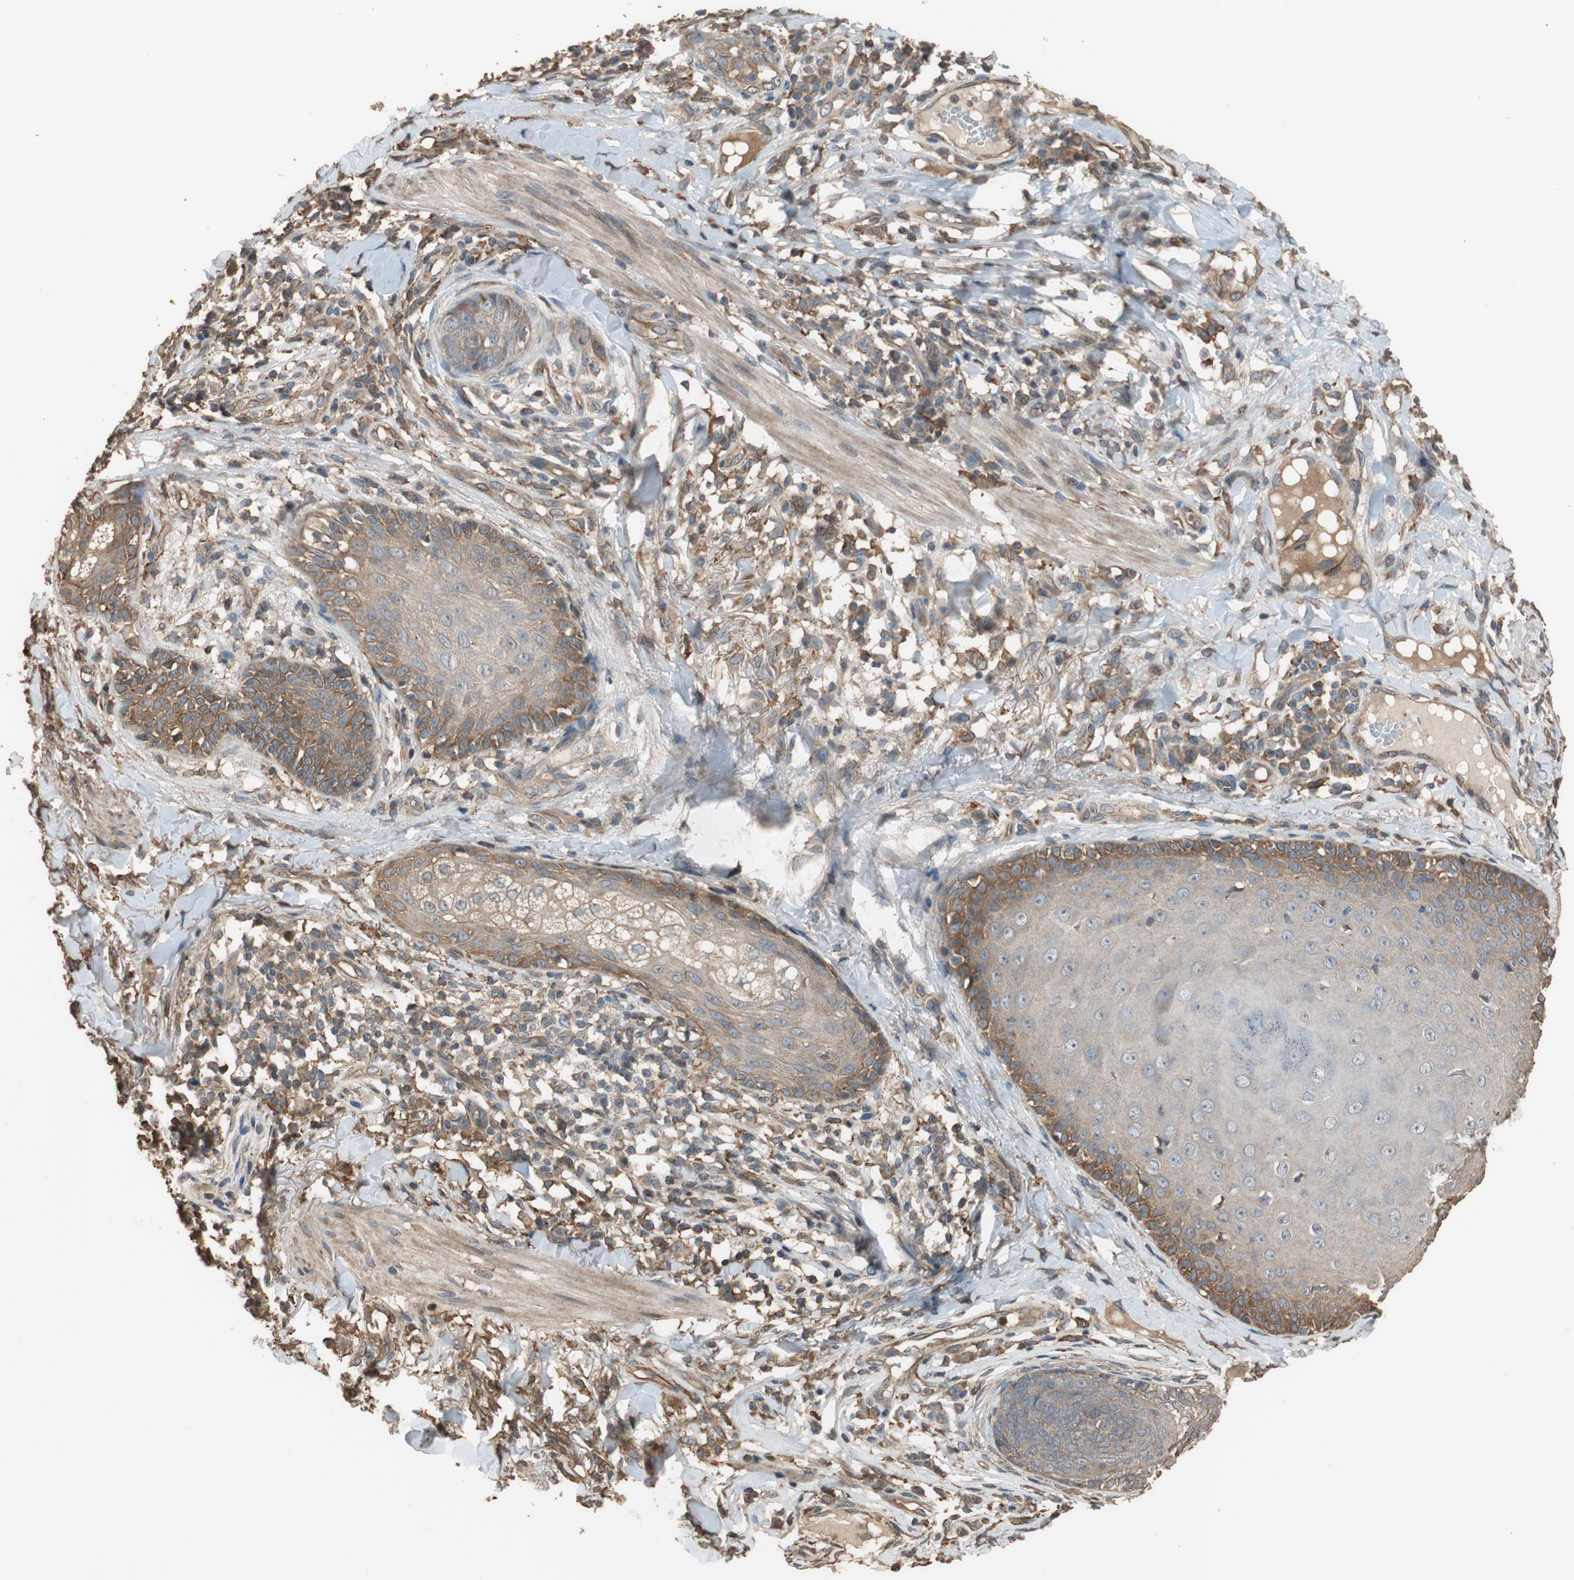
{"staining": {"intensity": "moderate", "quantity": "<25%", "location": "cytoplasmic/membranous"}, "tissue": "skin cancer", "cell_type": "Tumor cells", "image_type": "cancer", "snomed": [{"axis": "morphology", "description": "Normal tissue, NOS"}, {"axis": "morphology", "description": "Basal cell carcinoma"}, {"axis": "topography", "description": "Skin"}], "caption": "Moderate cytoplasmic/membranous expression for a protein is seen in about <25% of tumor cells of basal cell carcinoma (skin) using immunohistochemistry (IHC).", "gene": "MST1R", "patient": {"sex": "male", "age": 52}}